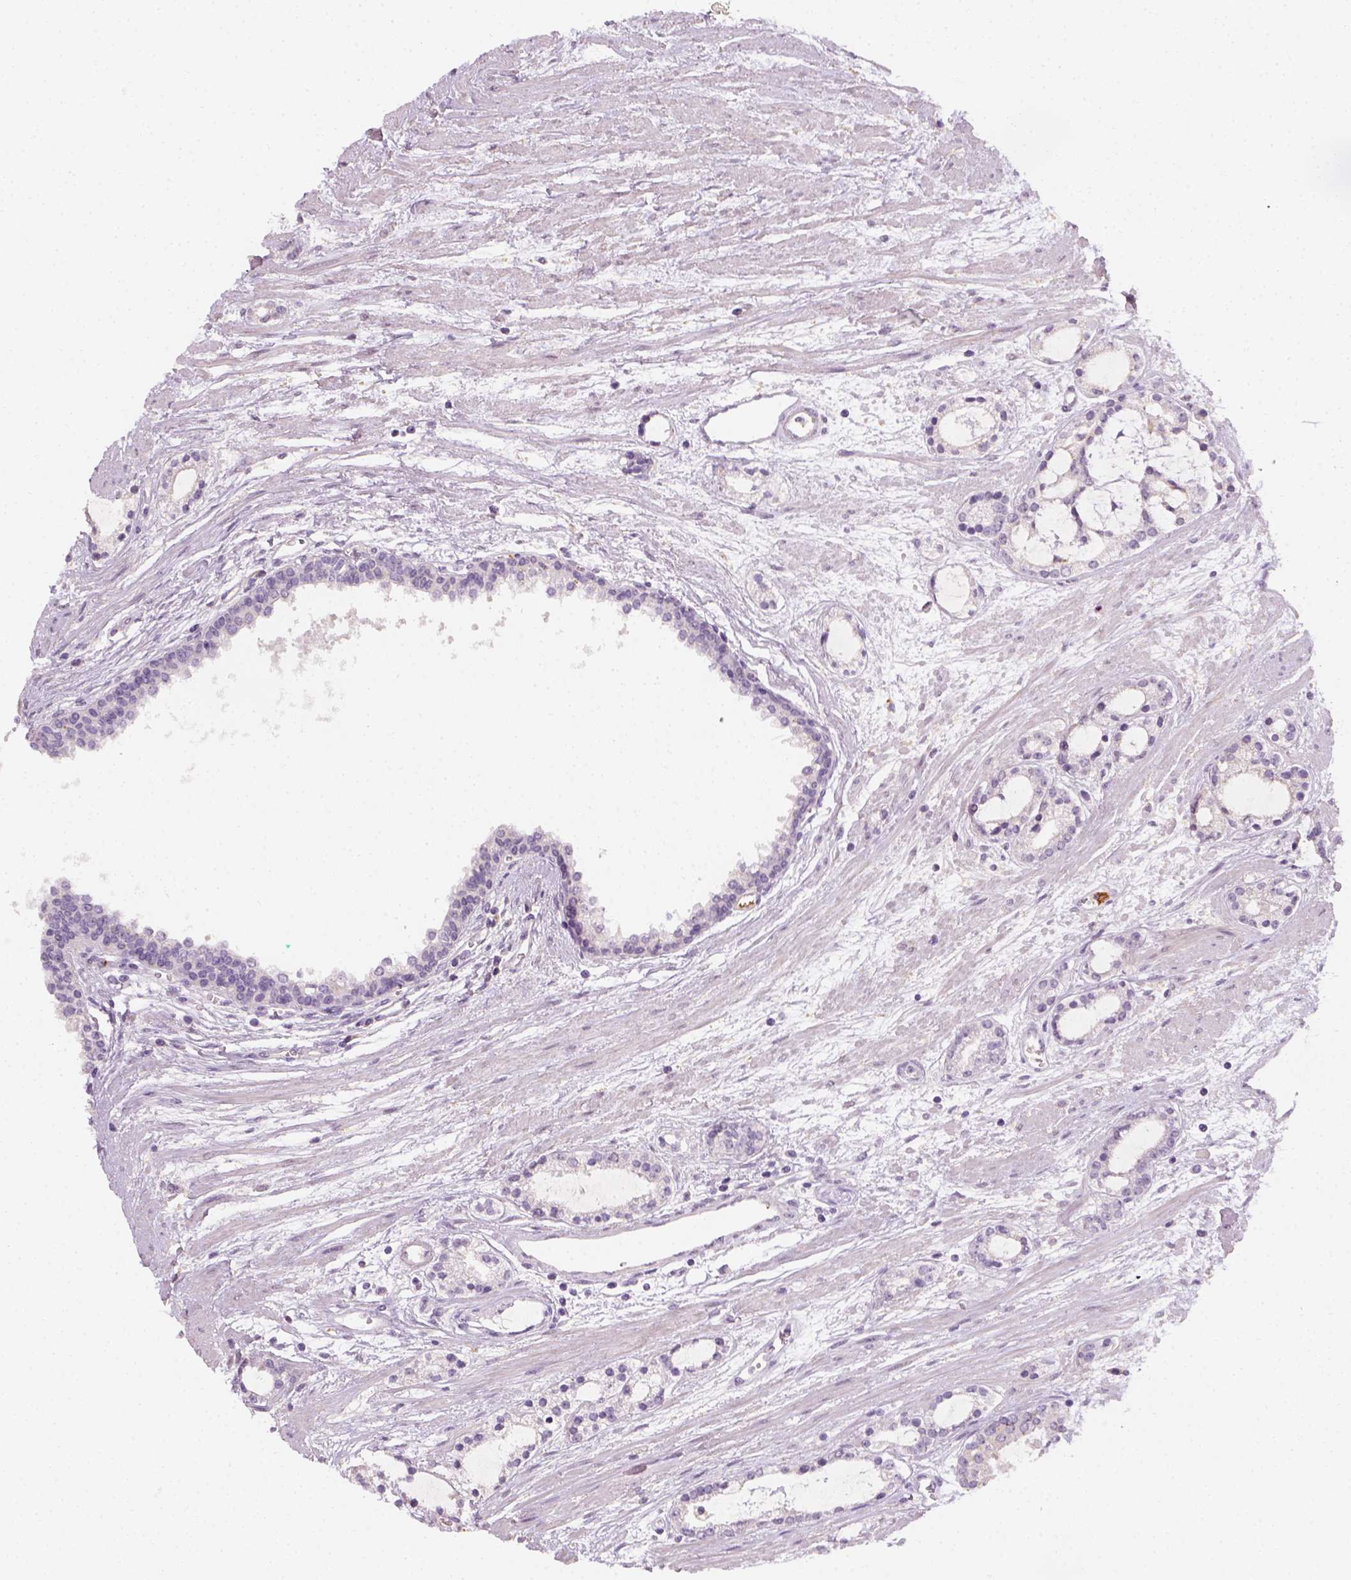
{"staining": {"intensity": "negative", "quantity": "none", "location": "none"}, "tissue": "prostate cancer", "cell_type": "Tumor cells", "image_type": "cancer", "snomed": [{"axis": "morphology", "description": "Adenocarcinoma, Medium grade"}, {"axis": "topography", "description": "Prostate"}], "caption": "Protein analysis of adenocarcinoma (medium-grade) (prostate) demonstrates no significant positivity in tumor cells.", "gene": "FAM163B", "patient": {"sex": "male", "age": 57}}